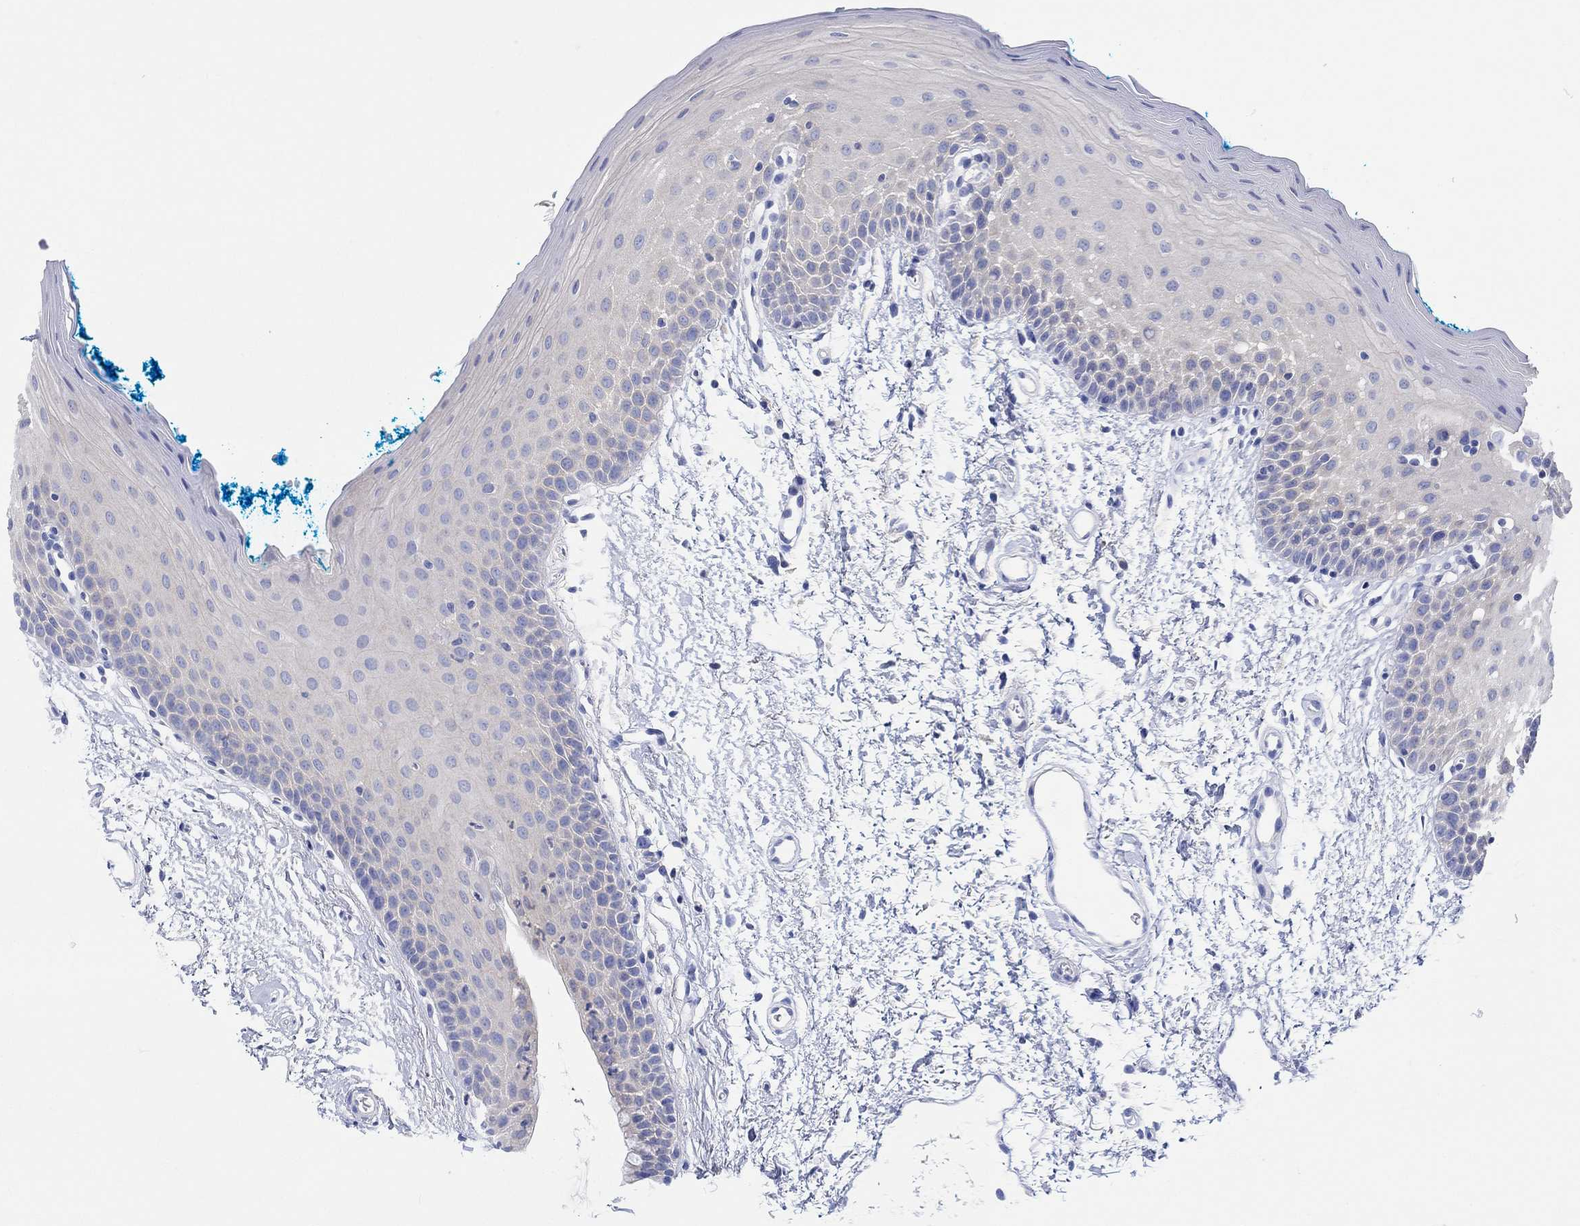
{"staining": {"intensity": "negative", "quantity": "none", "location": "none"}, "tissue": "oral mucosa", "cell_type": "Squamous epithelial cells", "image_type": "normal", "snomed": [{"axis": "morphology", "description": "Normal tissue, NOS"}, {"axis": "morphology", "description": "Squamous cell carcinoma, NOS"}, {"axis": "topography", "description": "Oral tissue"}, {"axis": "topography", "description": "Head-Neck"}], "caption": "Immunohistochemistry (IHC) of benign human oral mucosa reveals no staining in squamous epithelial cells. (Brightfield microscopy of DAB immunohistochemistry (IHC) at high magnification).", "gene": "REEP6", "patient": {"sex": "female", "age": 75}}